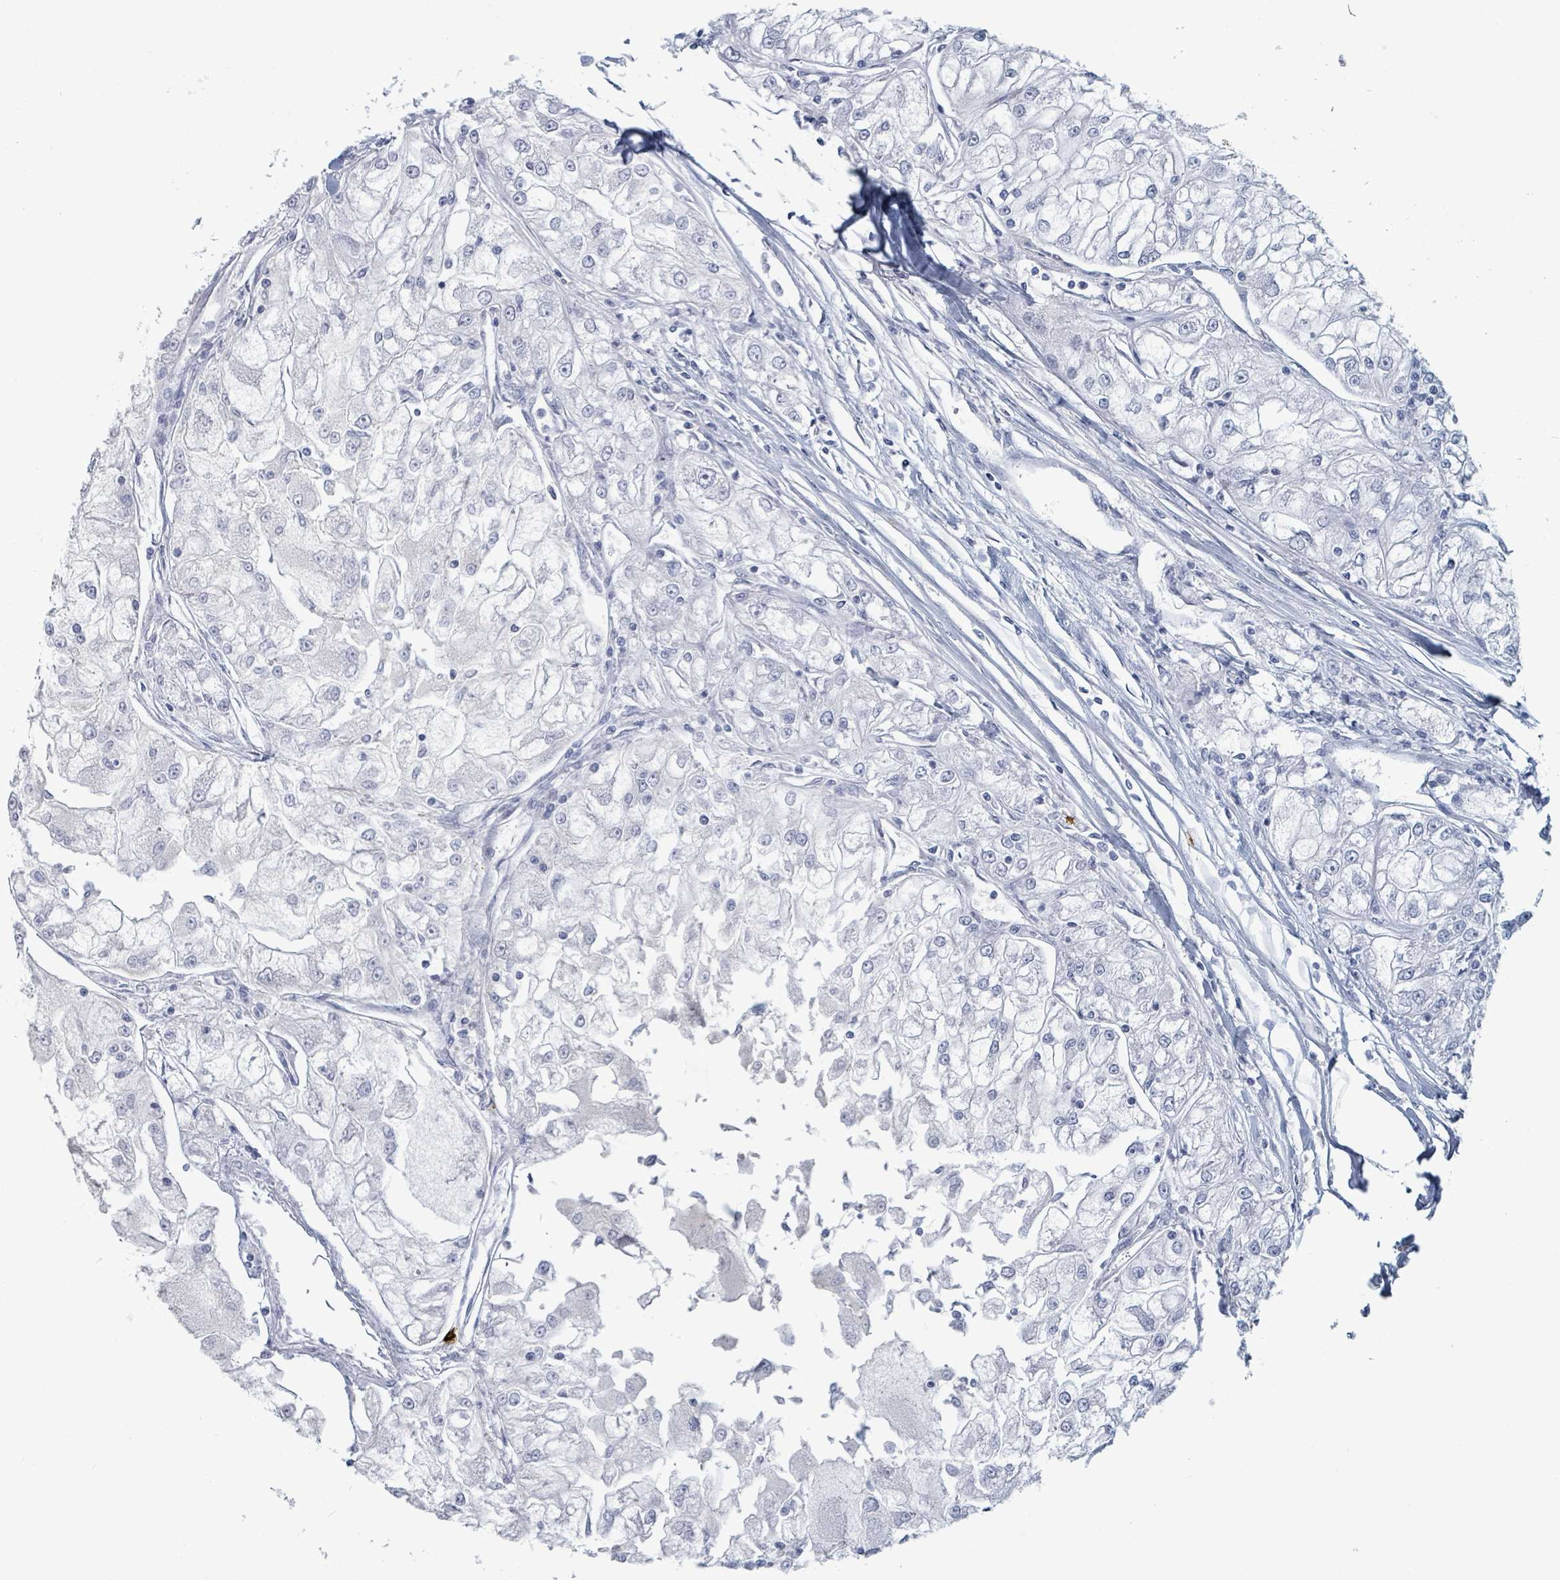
{"staining": {"intensity": "negative", "quantity": "none", "location": "none"}, "tissue": "renal cancer", "cell_type": "Tumor cells", "image_type": "cancer", "snomed": [{"axis": "morphology", "description": "Adenocarcinoma, NOS"}, {"axis": "topography", "description": "Kidney"}], "caption": "A micrograph of renal cancer (adenocarcinoma) stained for a protein exhibits no brown staining in tumor cells.", "gene": "VPS13D", "patient": {"sex": "female", "age": 72}}